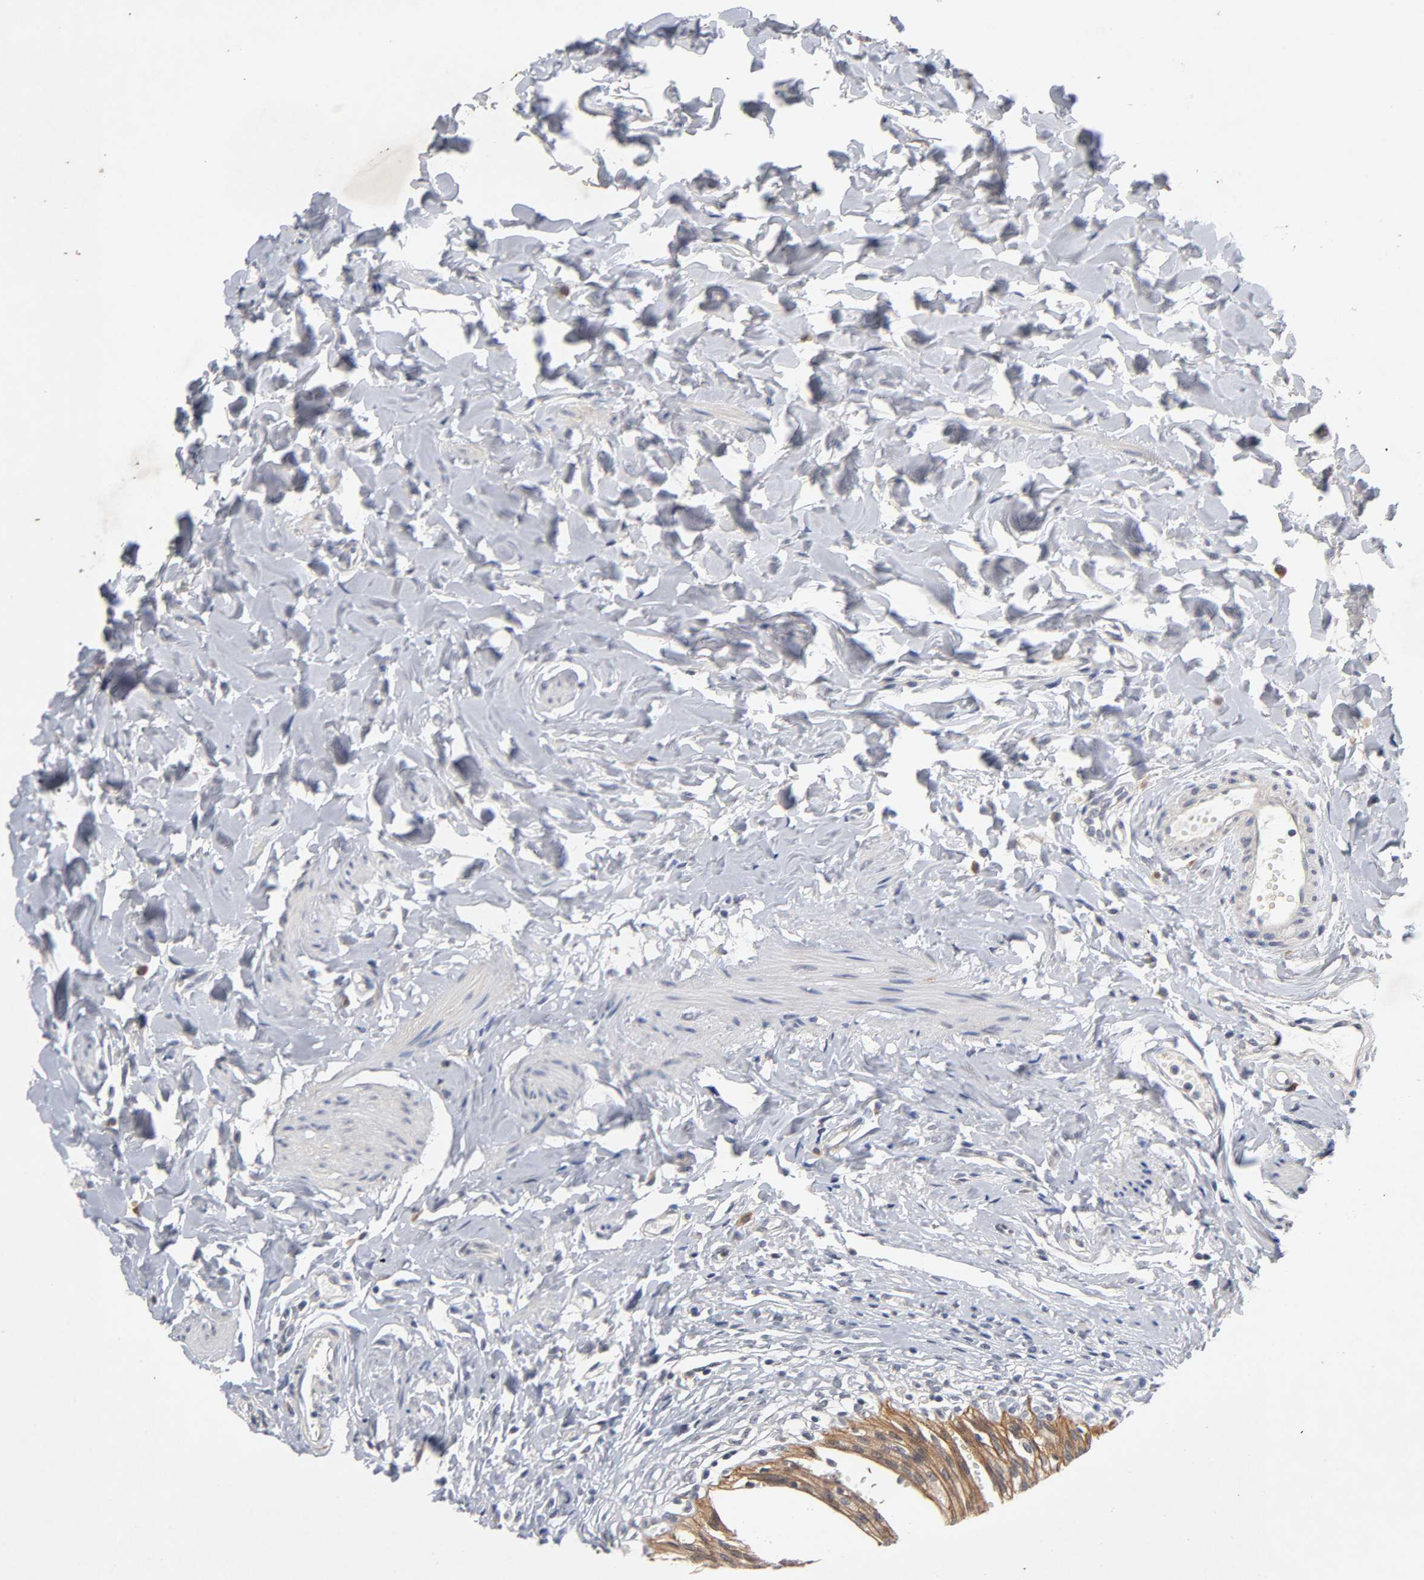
{"staining": {"intensity": "moderate", "quantity": ">75%", "location": "cytoplasmic/membranous"}, "tissue": "urinary bladder", "cell_type": "Urothelial cells", "image_type": "normal", "snomed": [{"axis": "morphology", "description": "Normal tissue, NOS"}, {"axis": "topography", "description": "Urinary bladder"}], "caption": "Protein expression analysis of benign human urinary bladder reveals moderate cytoplasmic/membranous staining in about >75% of urothelial cells. The staining is performed using DAB (3,3'-diaminobenzidine) brown chromogen to label protein expression. The nuclei are counter-stained blue using hematoxylin.", "gene": "CXADR", "patient": {"sex": "female", "age": 80}}